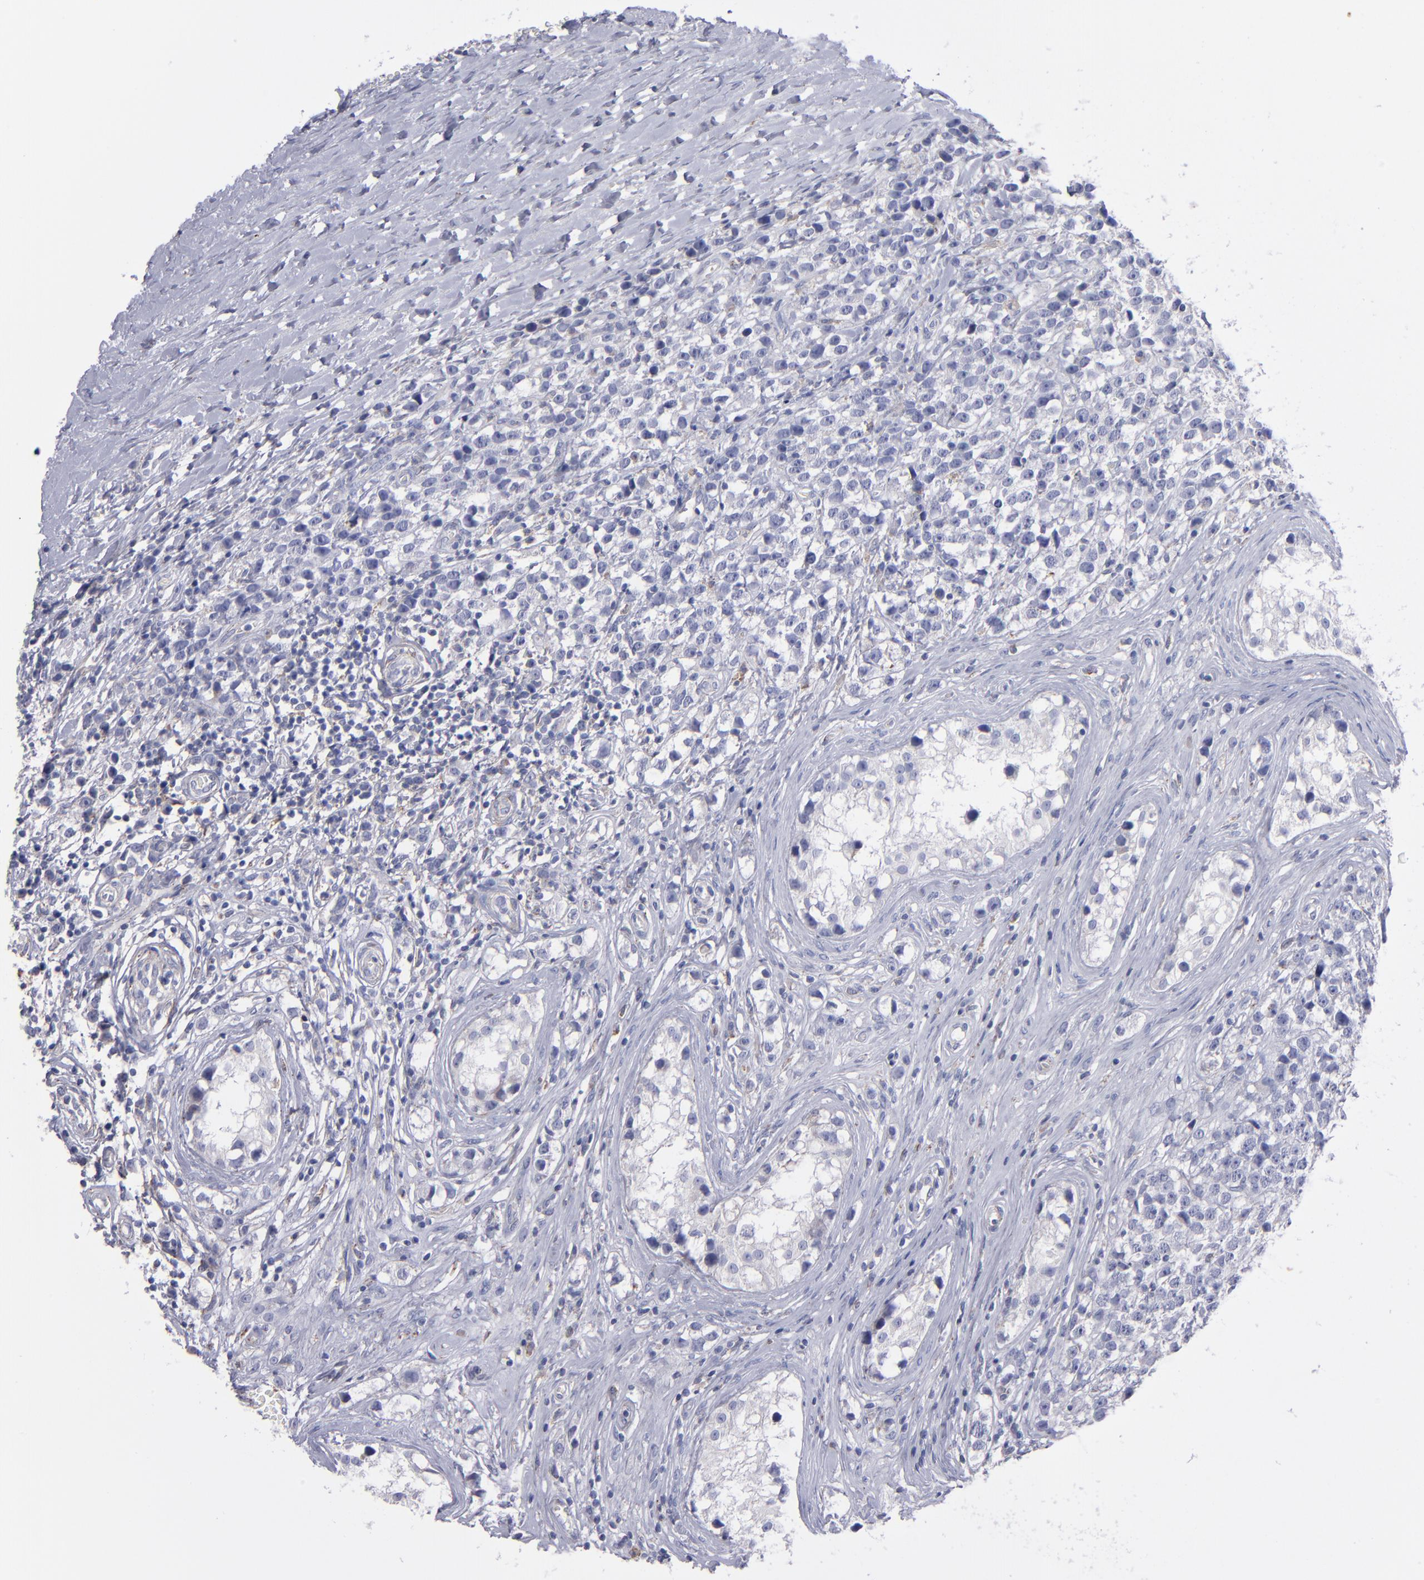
{"staining": {"intensity": "negative", "quantity": "none", "location": "none"}, "tissue": "testis cancer", "cell_type": "Tumor cells", "image_type": "cancer", "snomed": [{"axis": "morphology", "description": "Seminoma, NOS"}, {"axis": "topography", "description": "Testis"}], "caption": "This histopathology image is of testis cancer stained with immunohistochemistry (IHC) to label a protein in brown with the nuclei are counter-stained blue. There is no staining in tumor cells.", "gene": "MFGE8", "patient": {"sex": "male", "age": 25}}